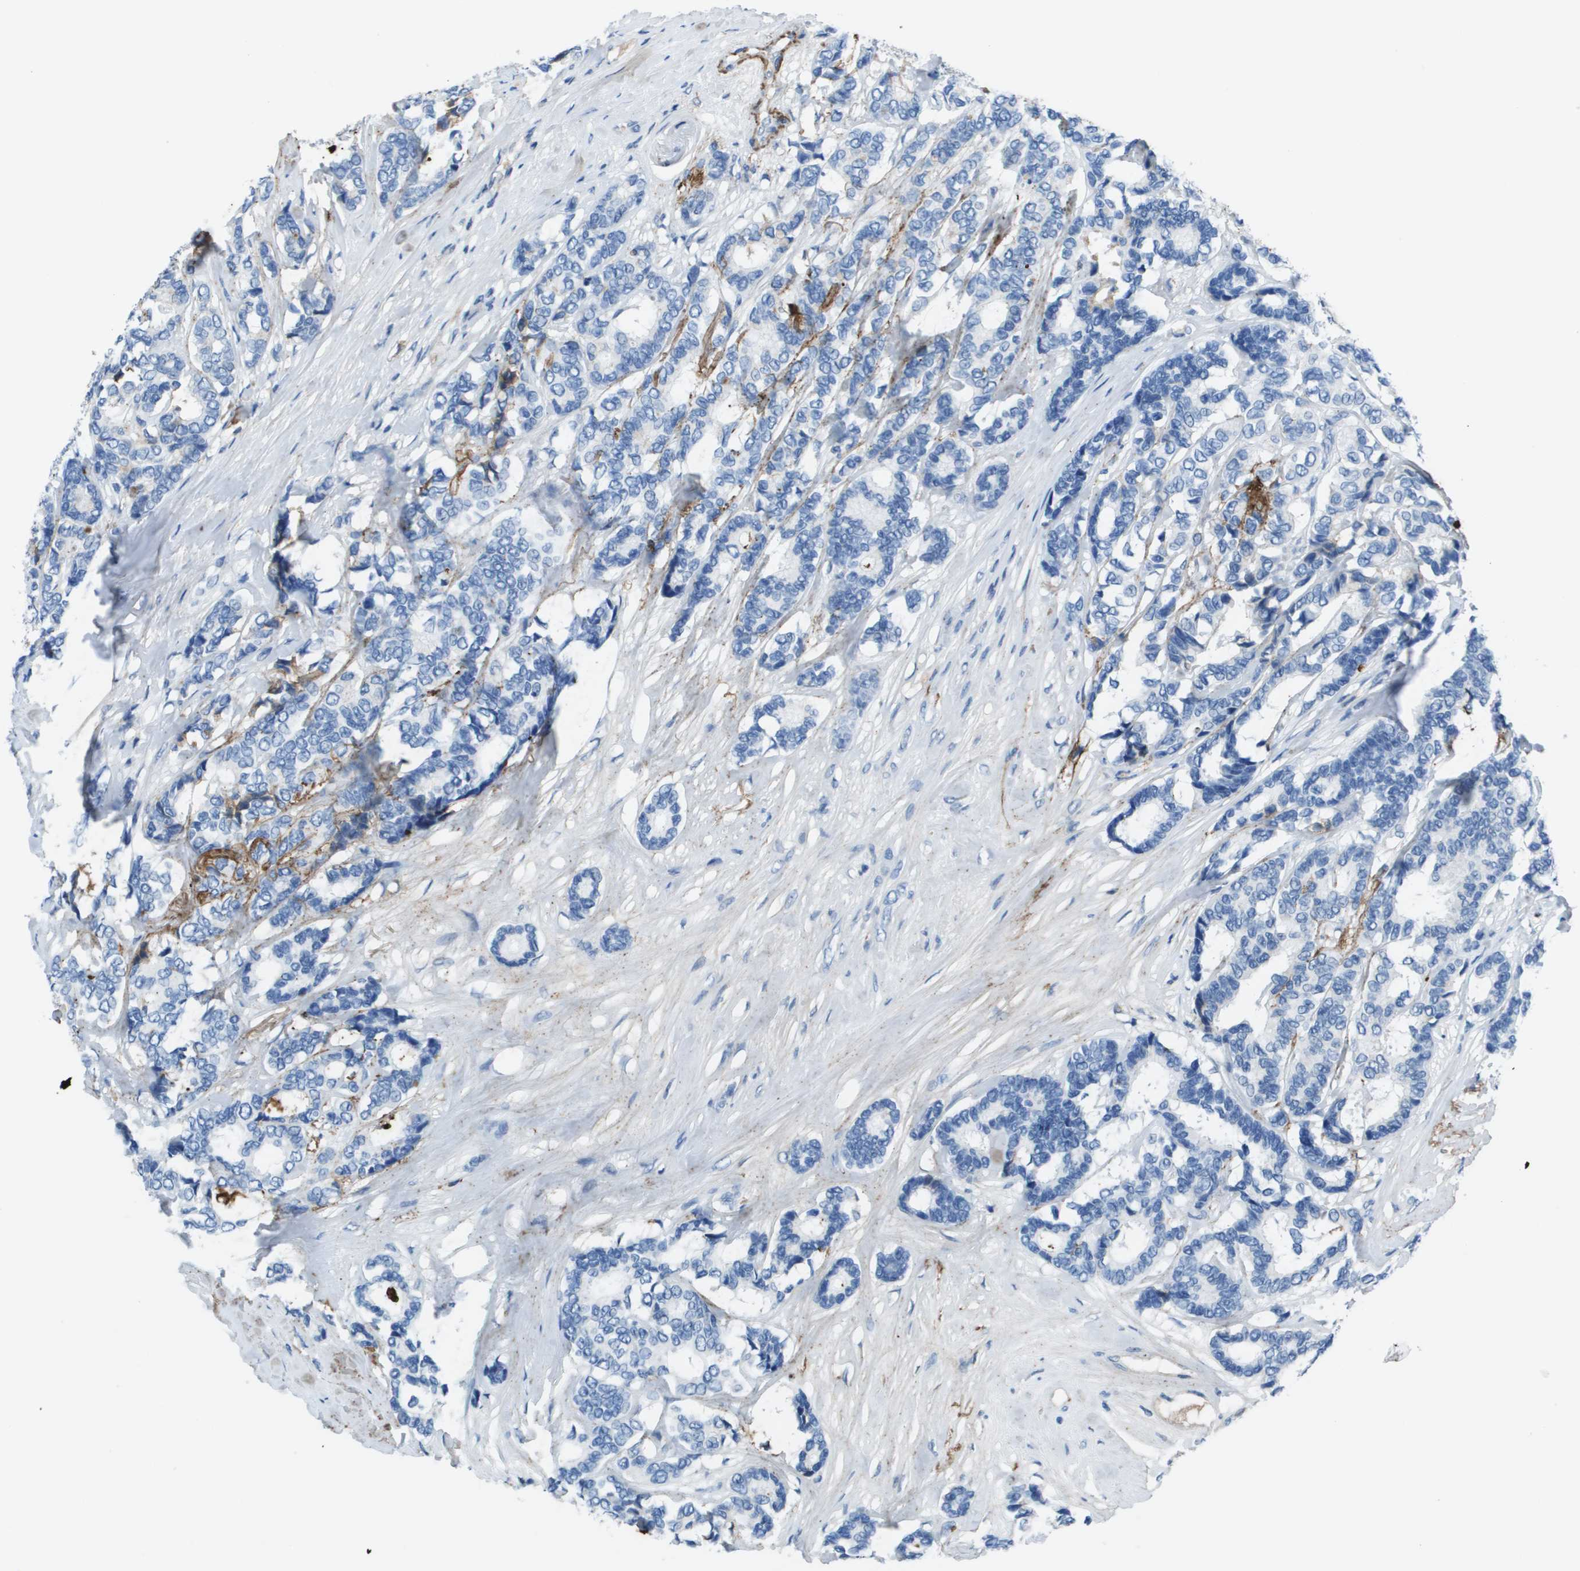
{"staining": {"intensity": "negative", "quantity": "none", "location": "none"}, "tissue": "breast cancer", "cell_type": "Tumor cells", "image_type": "cancer", "snomed": [{"axis": "morphology", "description": "Duct carcinoma"}, {"axis": "topography", "description": "Breast"}], "caption": "DAB immunohistochemical staining of breast cancer exhibits no significant staining in tumor cells.", "gene": "VTN", "patient": {"sex": "female", "age": 87}}